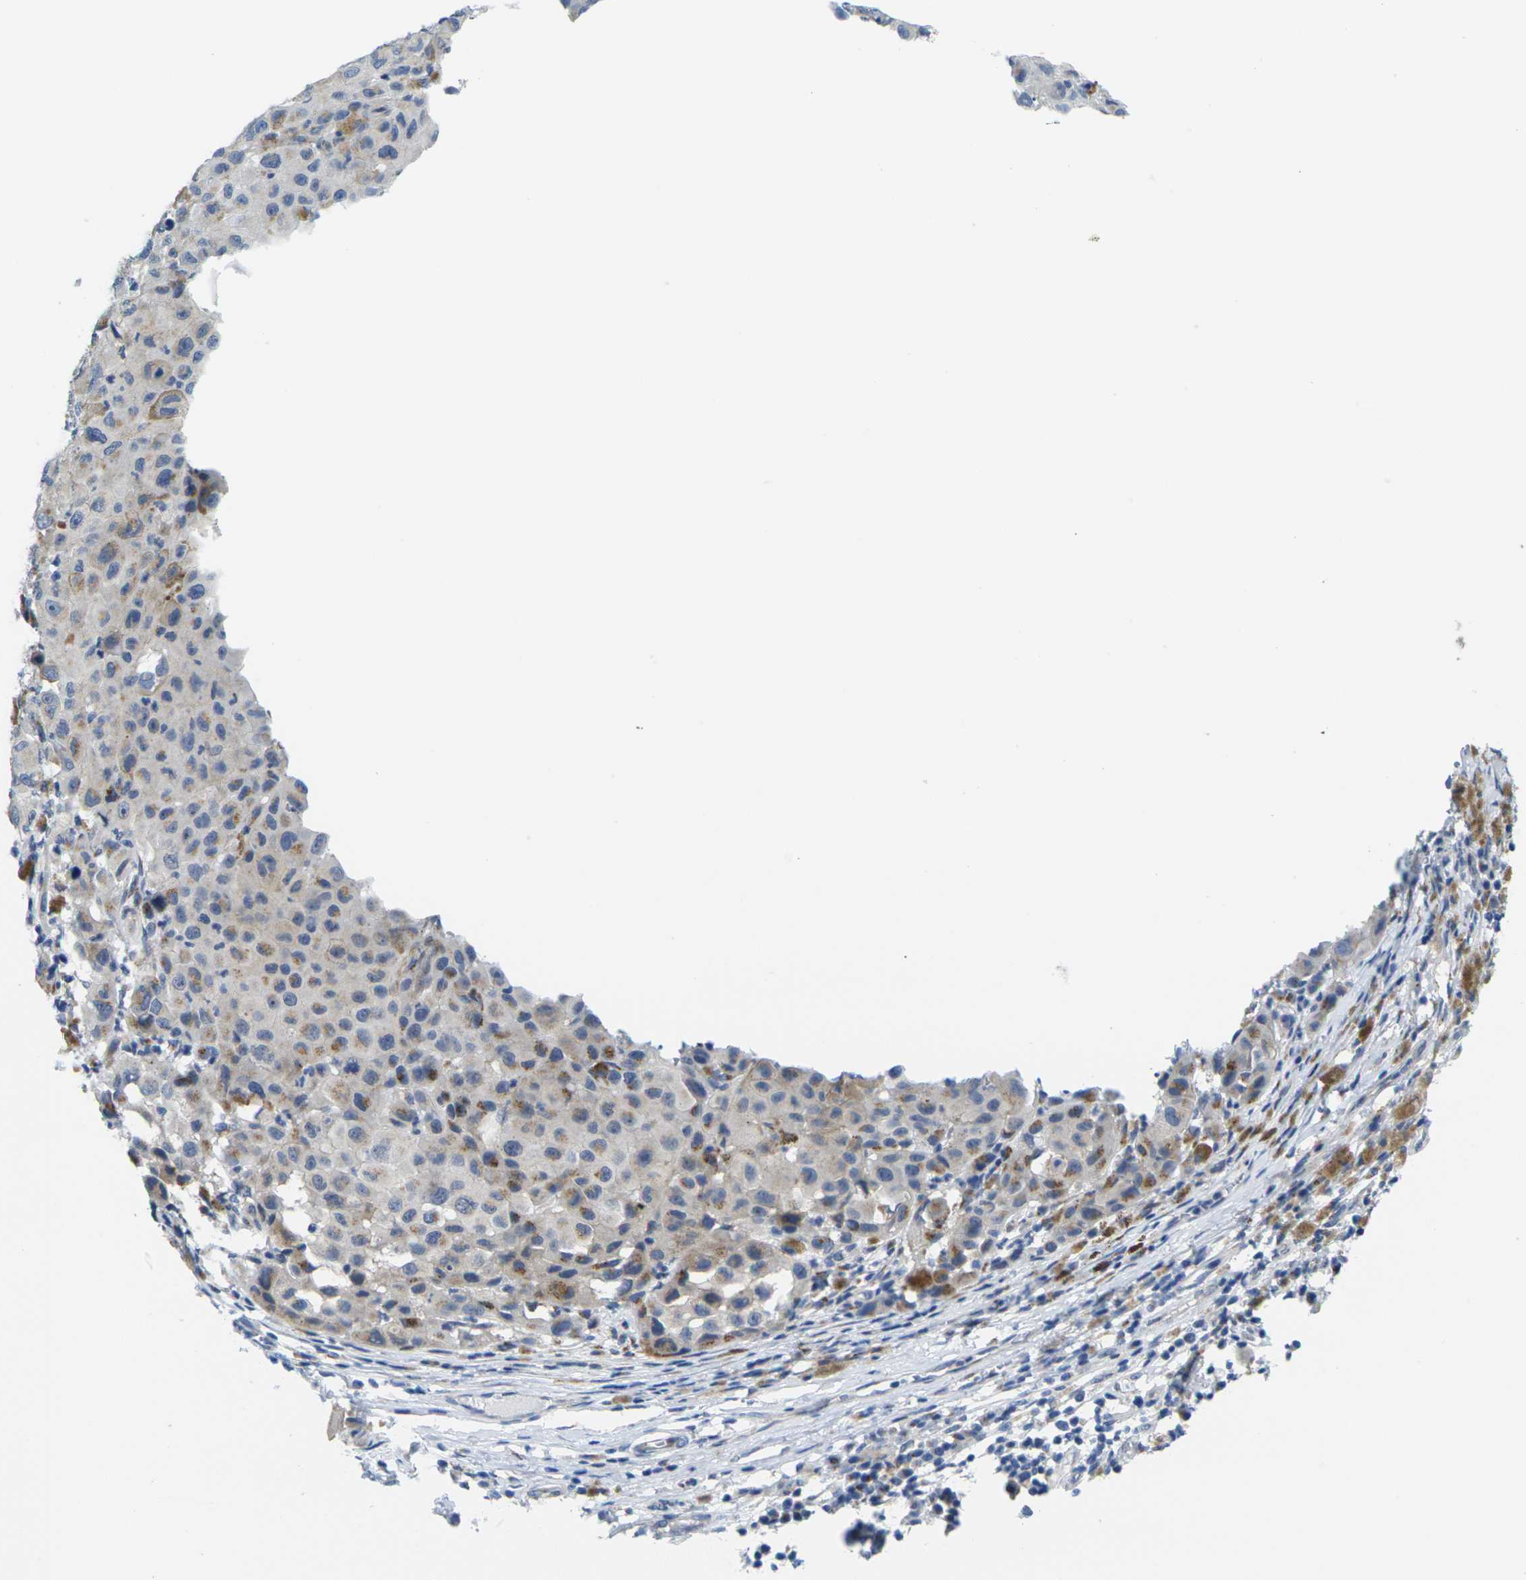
{"staining": {"intensity": "negative", "quantity": "none", "location": "none"}, "tissue": "melanoma", "cell_type": "Tumor cells", "image_type": "cancer", "snomed": [{"axis": "morphology", "description": "Malignant melanoma, NOS"}, {"axis": "topography", "description": "Skin"}], "caption": "Human melanoma stained for a protein using immunohistochemistry displays no expression in tumor cells.", "gene": "CRK", "patient": {"sex": "female", "age": 46}}